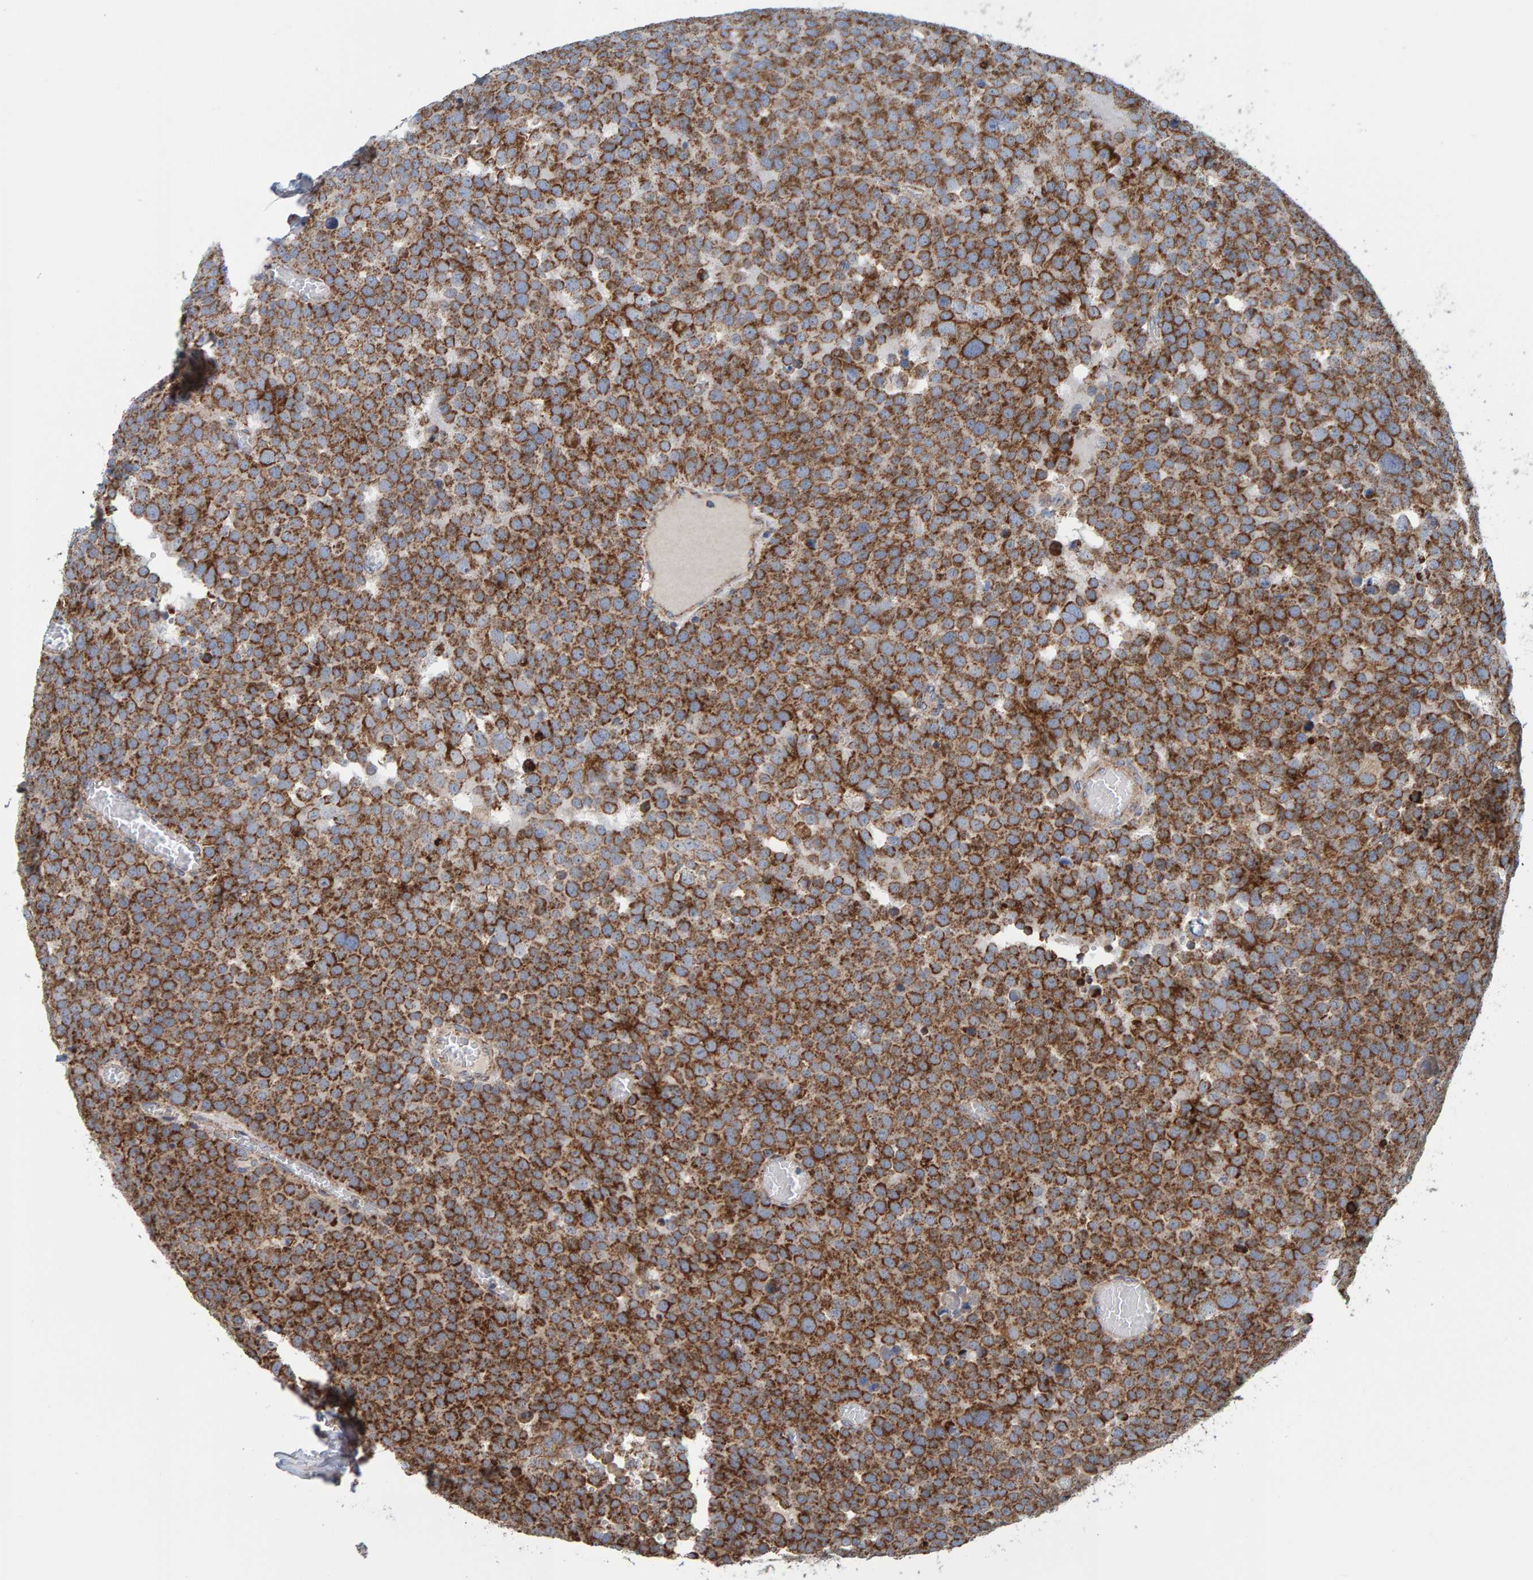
{"staining": {"intensity": "strong", "quantity": ">75%", "location": "cytoplasmic/membranous"}, "tissue": "testis cancer", "cell_type": "Tumor cells", "image_type": "cancer", "snomed": [{"axis": "morphology", "description": "Seminoma, NOS"}, {"axis": "topography", "description": "Testis"}], "caption": "The photomicrograph displays immunohistochemical staining of testis cancer. There is strong cytoplasmic/membranous staining is appreciated in about >75% of tumor cells.", "gene": "MRPL45", "patient": {"sex": "male", "age": 71}}